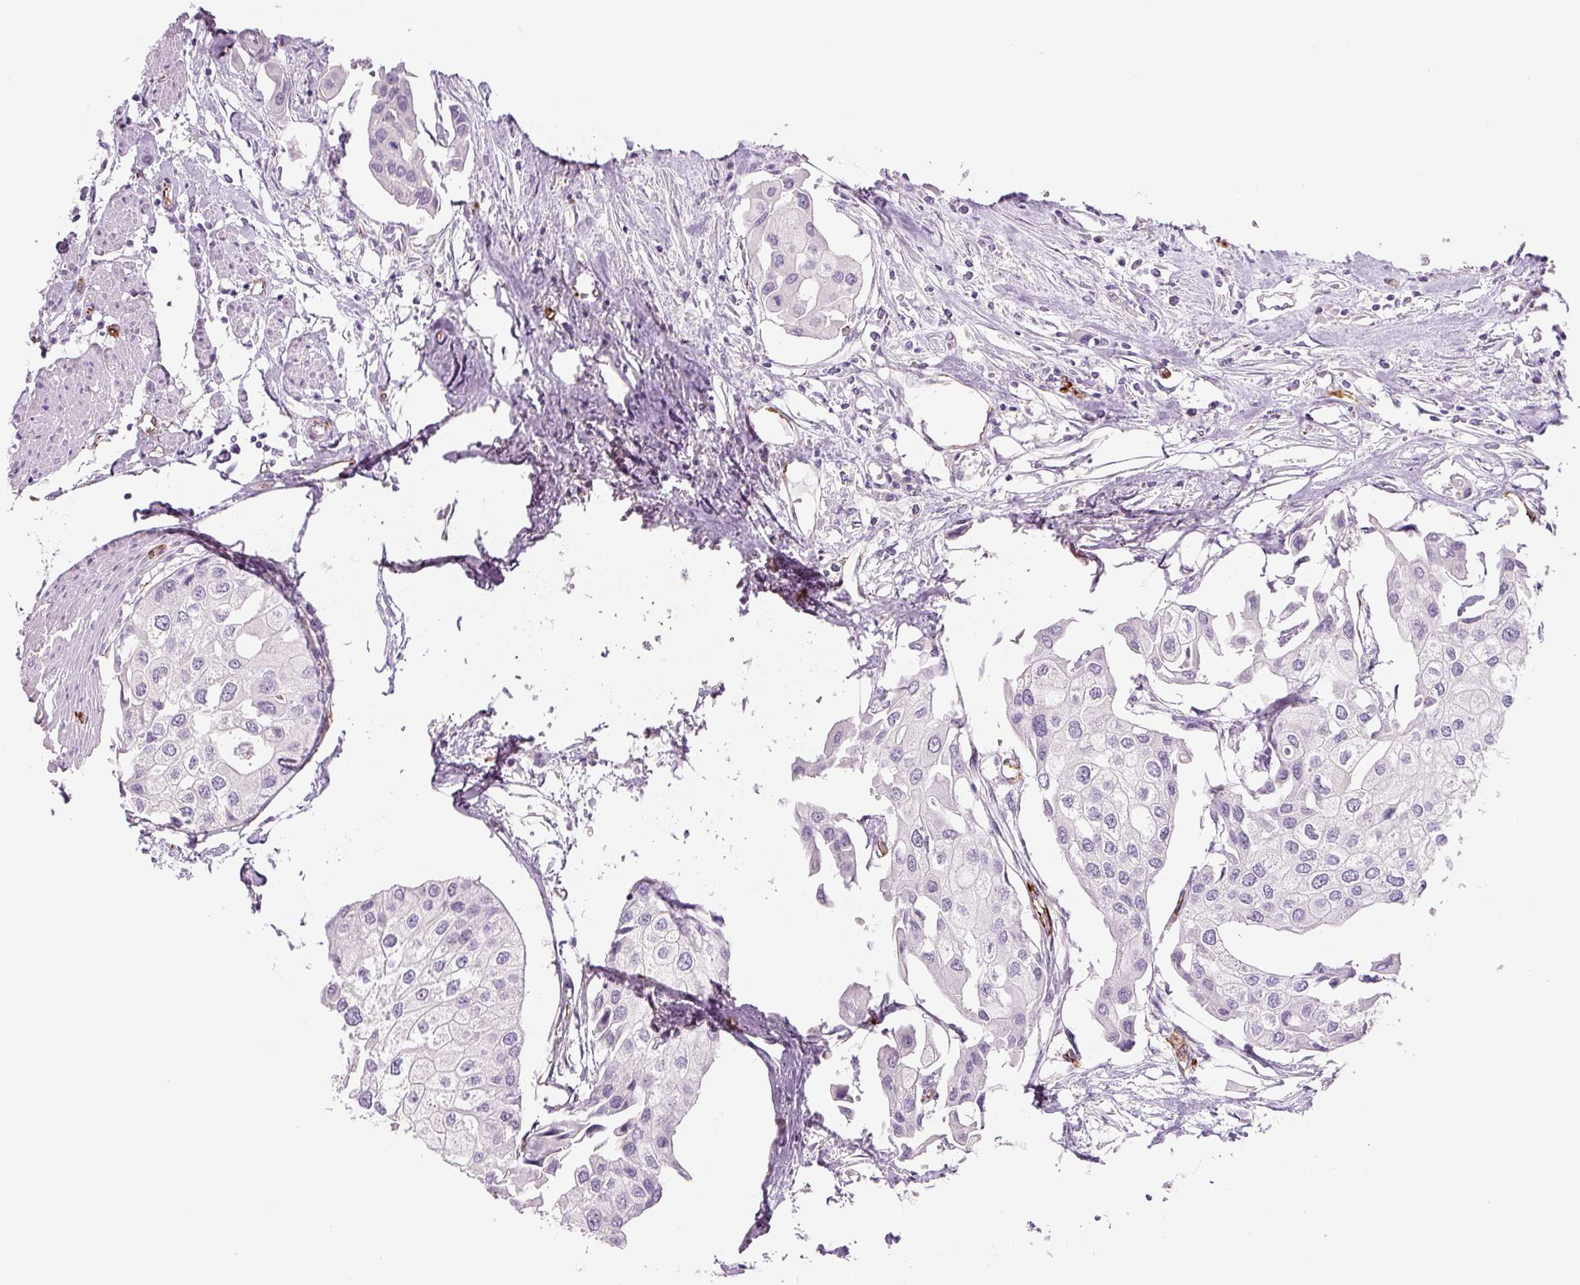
{"staining": {"intensity": "negative", "quantity": "none", "location": "none"}, "tissue": "urothelial cancer", "cell_type": "Tumor cells", "image_type": "cancer", "snomed": [{"axis": "morphology", "description": "Urothelial carcinoma, High grade"}, {"axis": "topography", "description": "Urinary bladder"}], "caption": "A micrograph of urothelial cancer stained for a protein shows no brown staining in tumor cells.", "gene": "NES", "patient": {"sex": "male", "age": 64}}